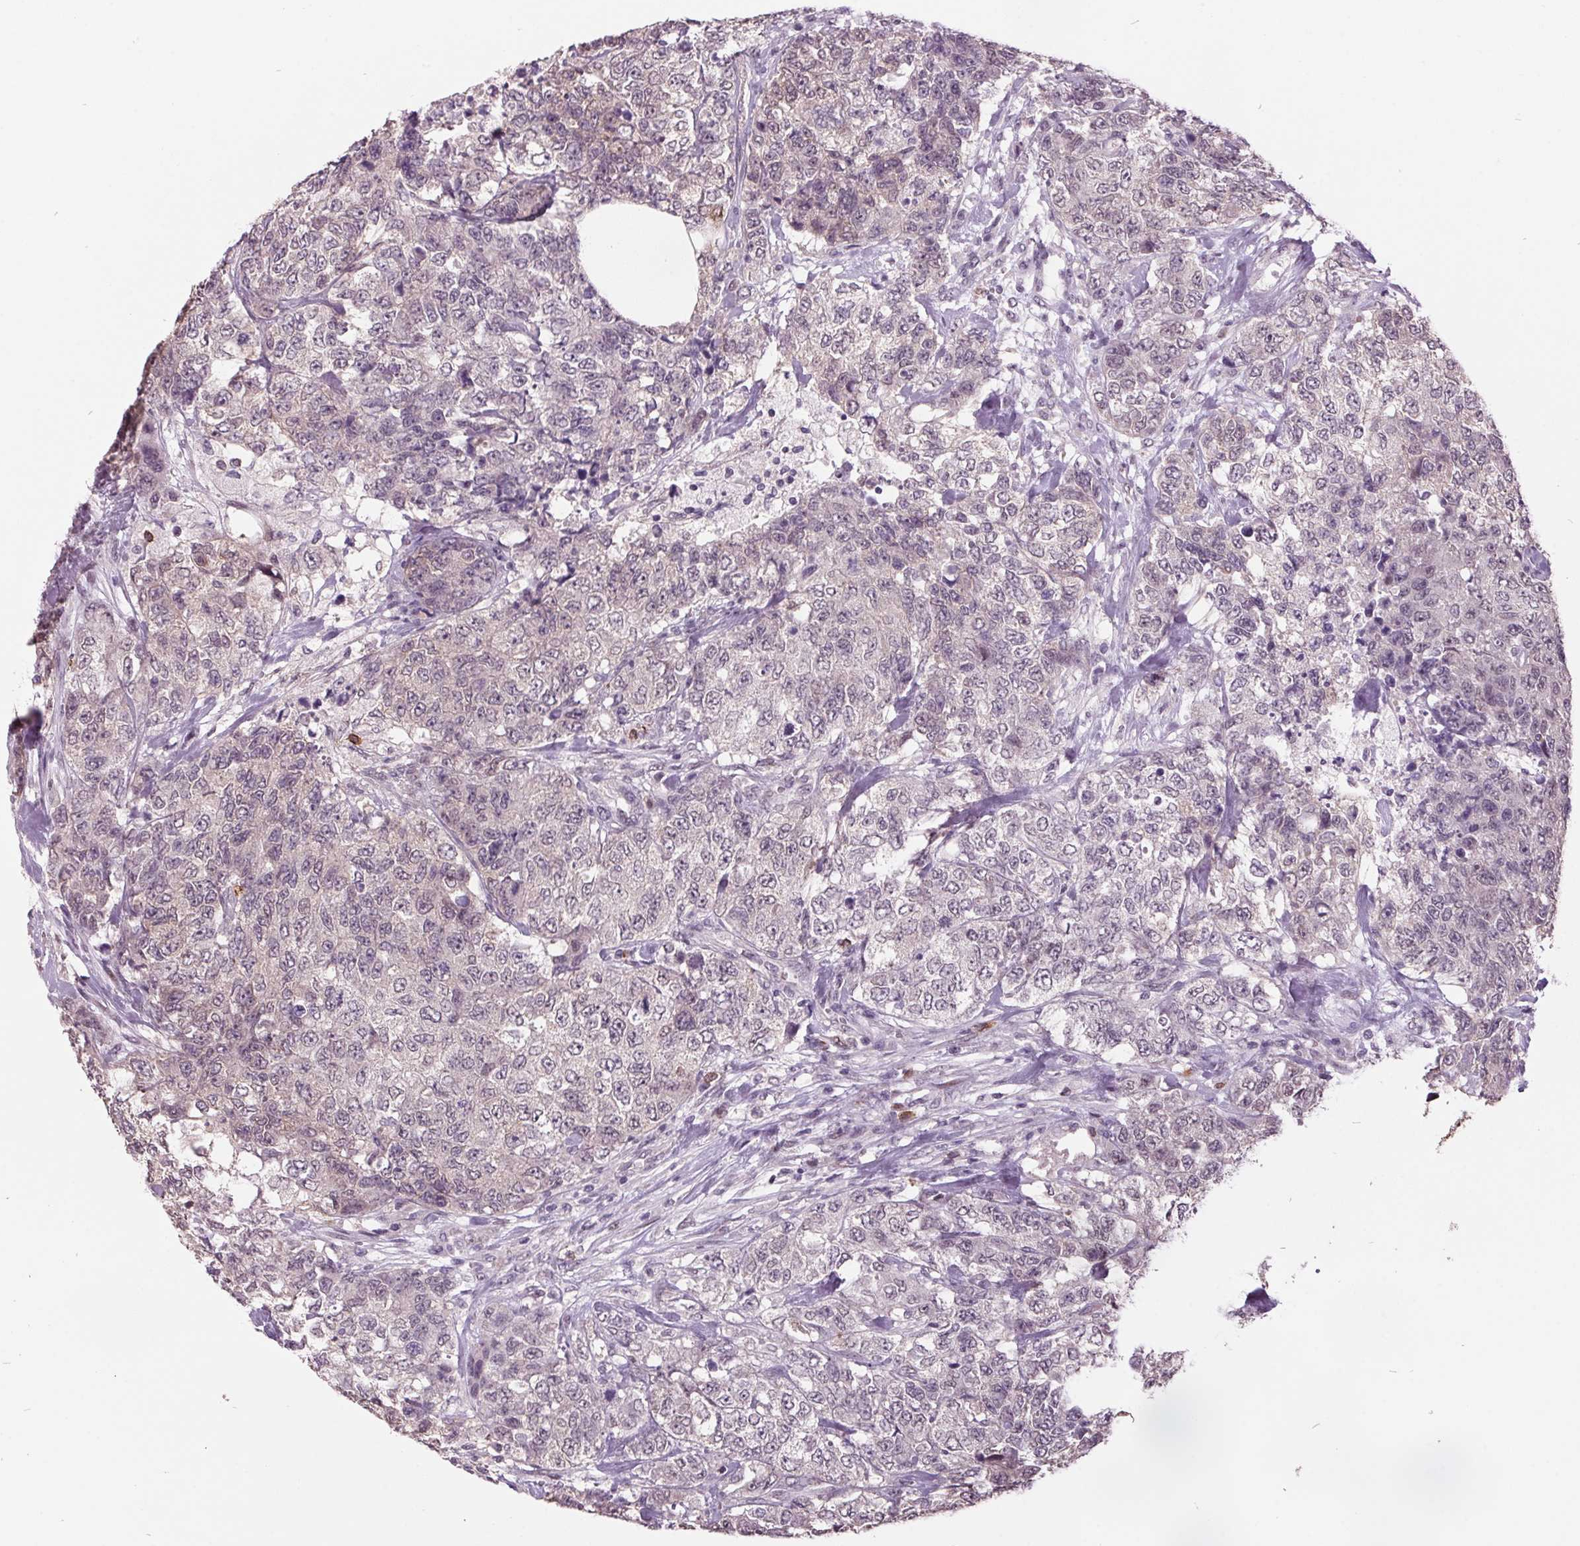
{"staining": {"intensity": "weak", "quantity": "<25%", "location": "nuclear"}, "tissue": "urothelial cancer", "cell_type": "Tumor cells", "image_type": "cancer", "snomed": [{"axis": "morphology", "description": "Urothelial carcinoma, High grade"}, {"axis": "topography", "description": "Urinary bladder"}], "caption": "The IHC micrograph has no significant positivity in tumor cells of urothelial carcinoma (high-grade) tissue.", "gene": "C2orf16", "patient": {"sex": "female", "age": 78}}